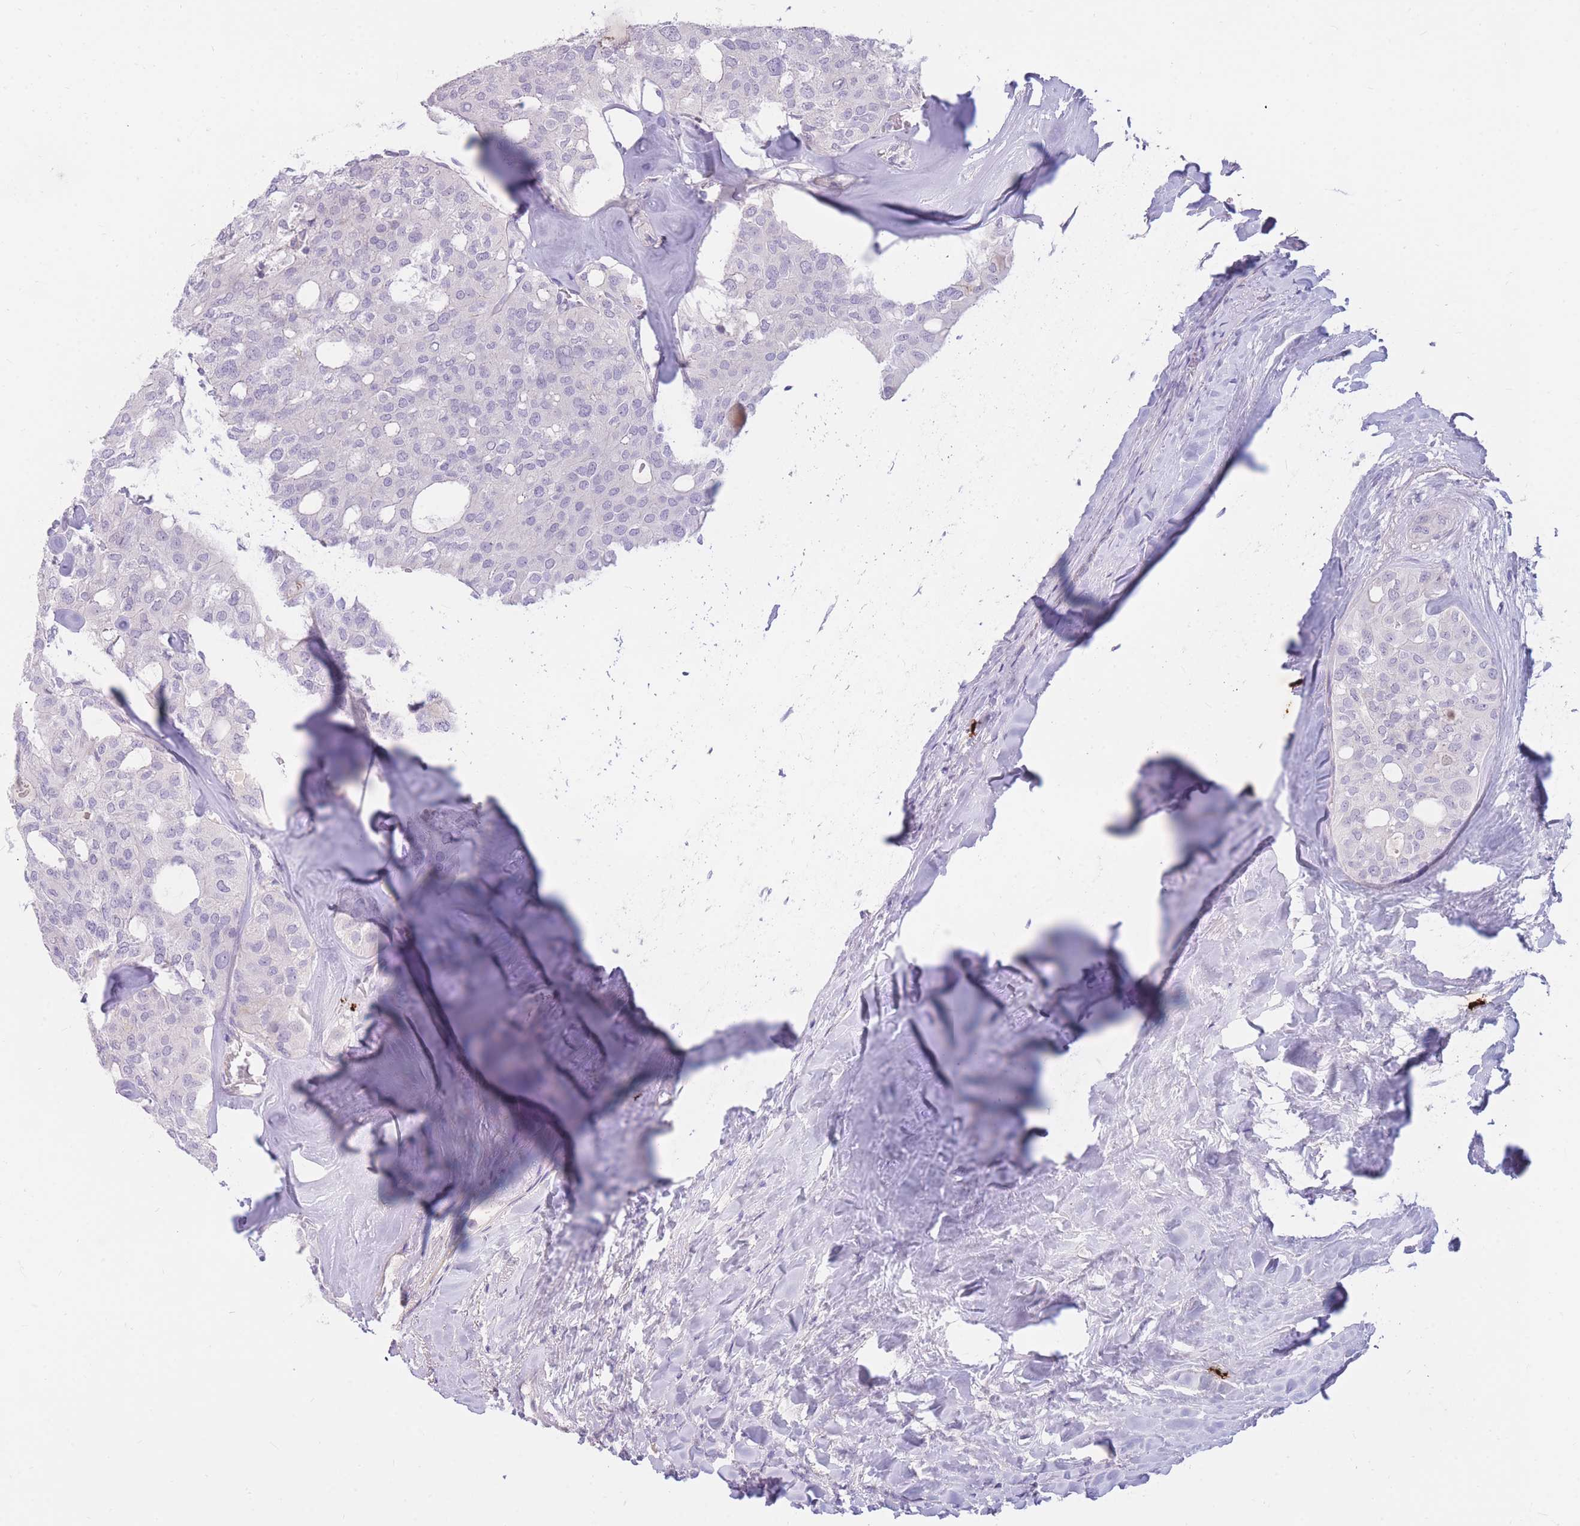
{"staining": {"intensity": "negative", "quantity": "none", "location": "none"}, "tissue": "thyroid cancer", "cell_type": "Tumor cells", "image_type": "cancer", "snomed": [{"axis": "morphology", "description": "Follicular adenoma carcinoma, NOS"}, {"axis": "topography", "description": "Thyroid gland"}], "caption": "Thyroid follicular adenoma carcinoma was stained to show a protein in brown. There is no significant expression in tumor cells. (Brightfield microscopy of DAB (3,3'-diaminobenzidine) immunohistochemistry (IHC) at high magnification).", "gene": "TPSD1", "patient": {"sex": "male", "age": 75}}